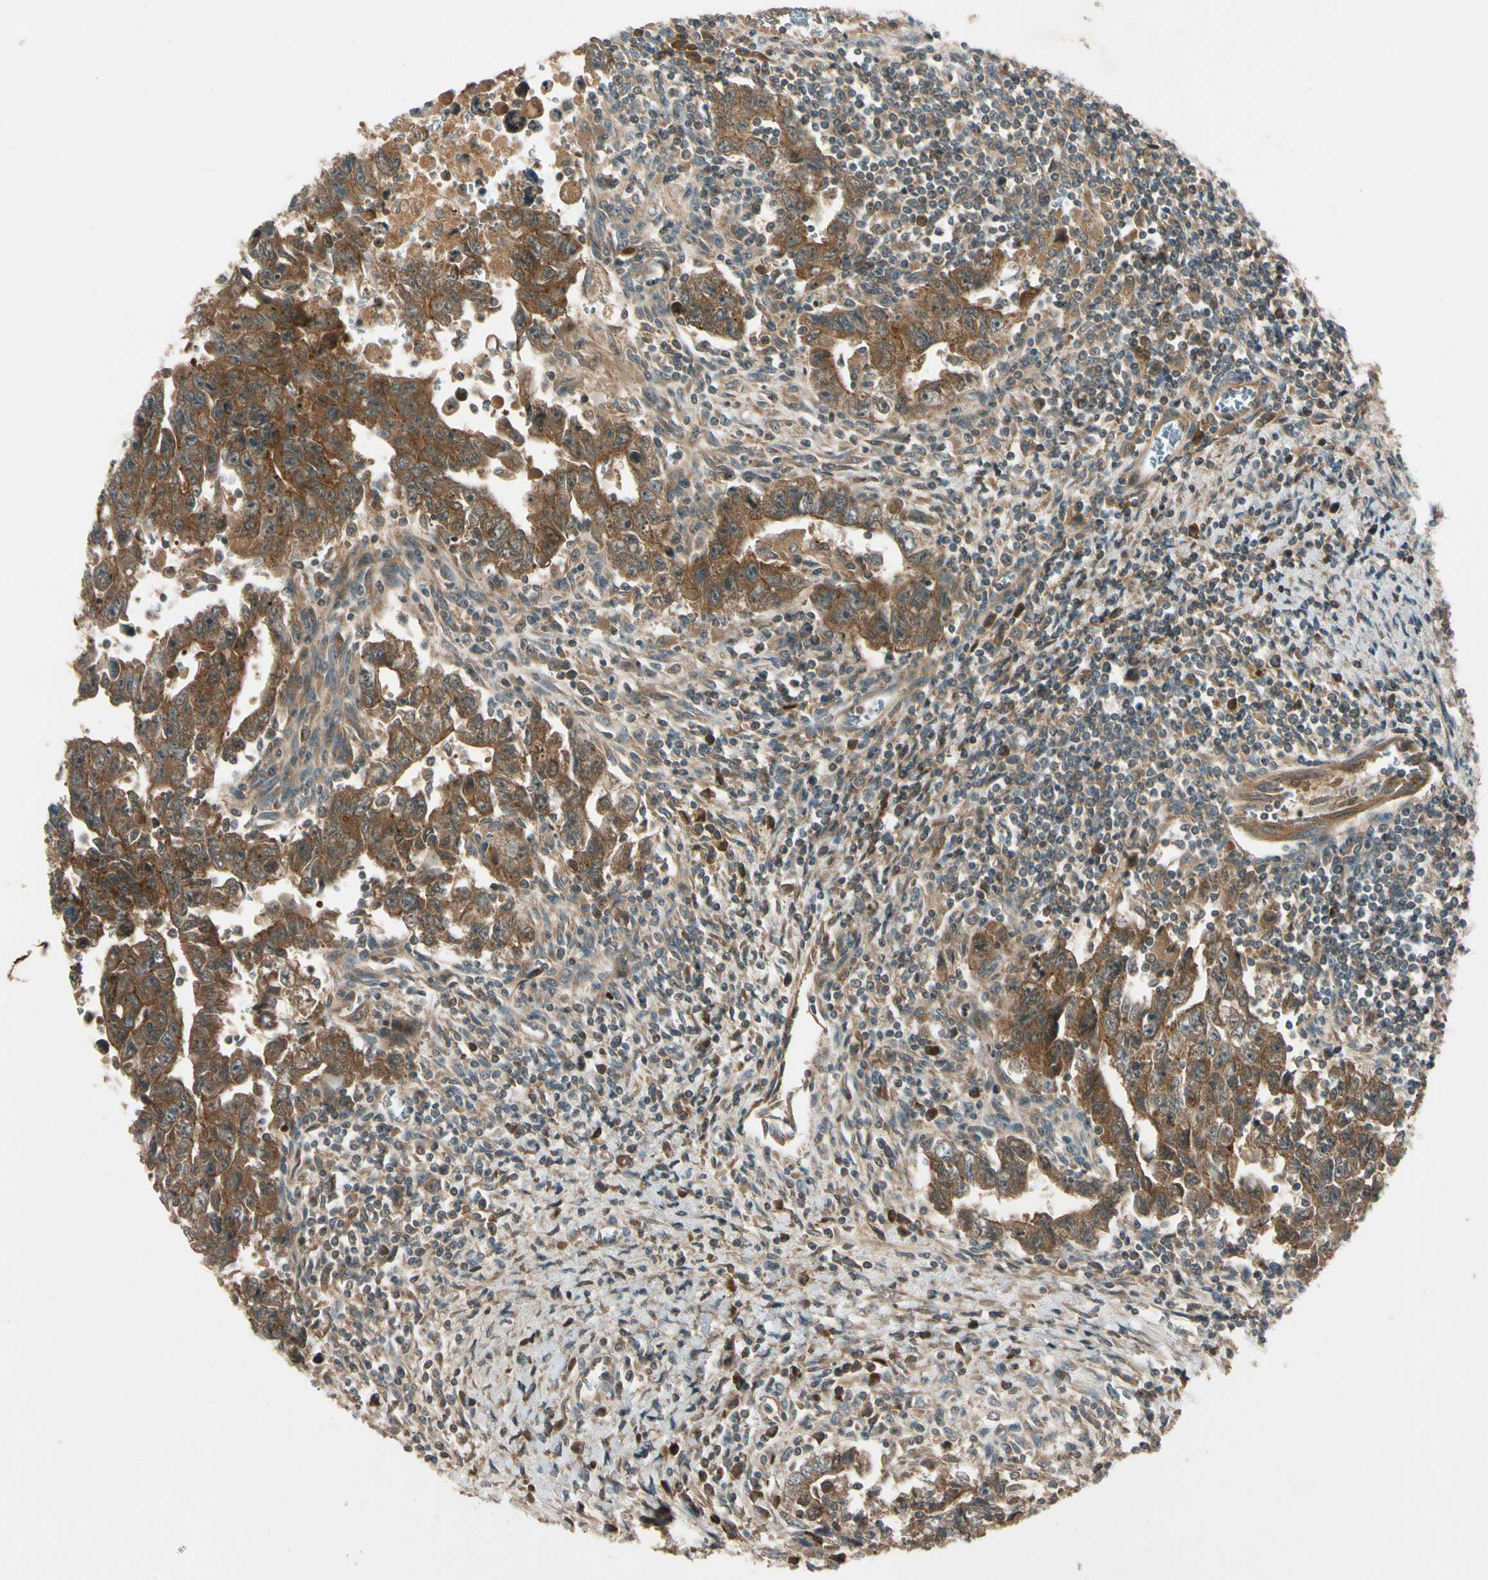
{"staining": {"intensity": "strong", "quantity": ">75%", "location": "cytoplasmic/membranous"}, "tissue": "testis cancer", "cell_type": "Tumor cells", "image_type": "cancer", "snomed": [{"axis": "morphology", "description": "Carcinoma, Embryonal, NOS"}, {"axis": "topography", "description": "Testis"}], "caption": "Strong cytoplasmic/membranous expression for a protein is seen in approximately >75% of tumor cells of testis embryonal carcinoma using IHC.", "gene": "ACVR1C", "patient": {"sex": "male", "age": 28}}